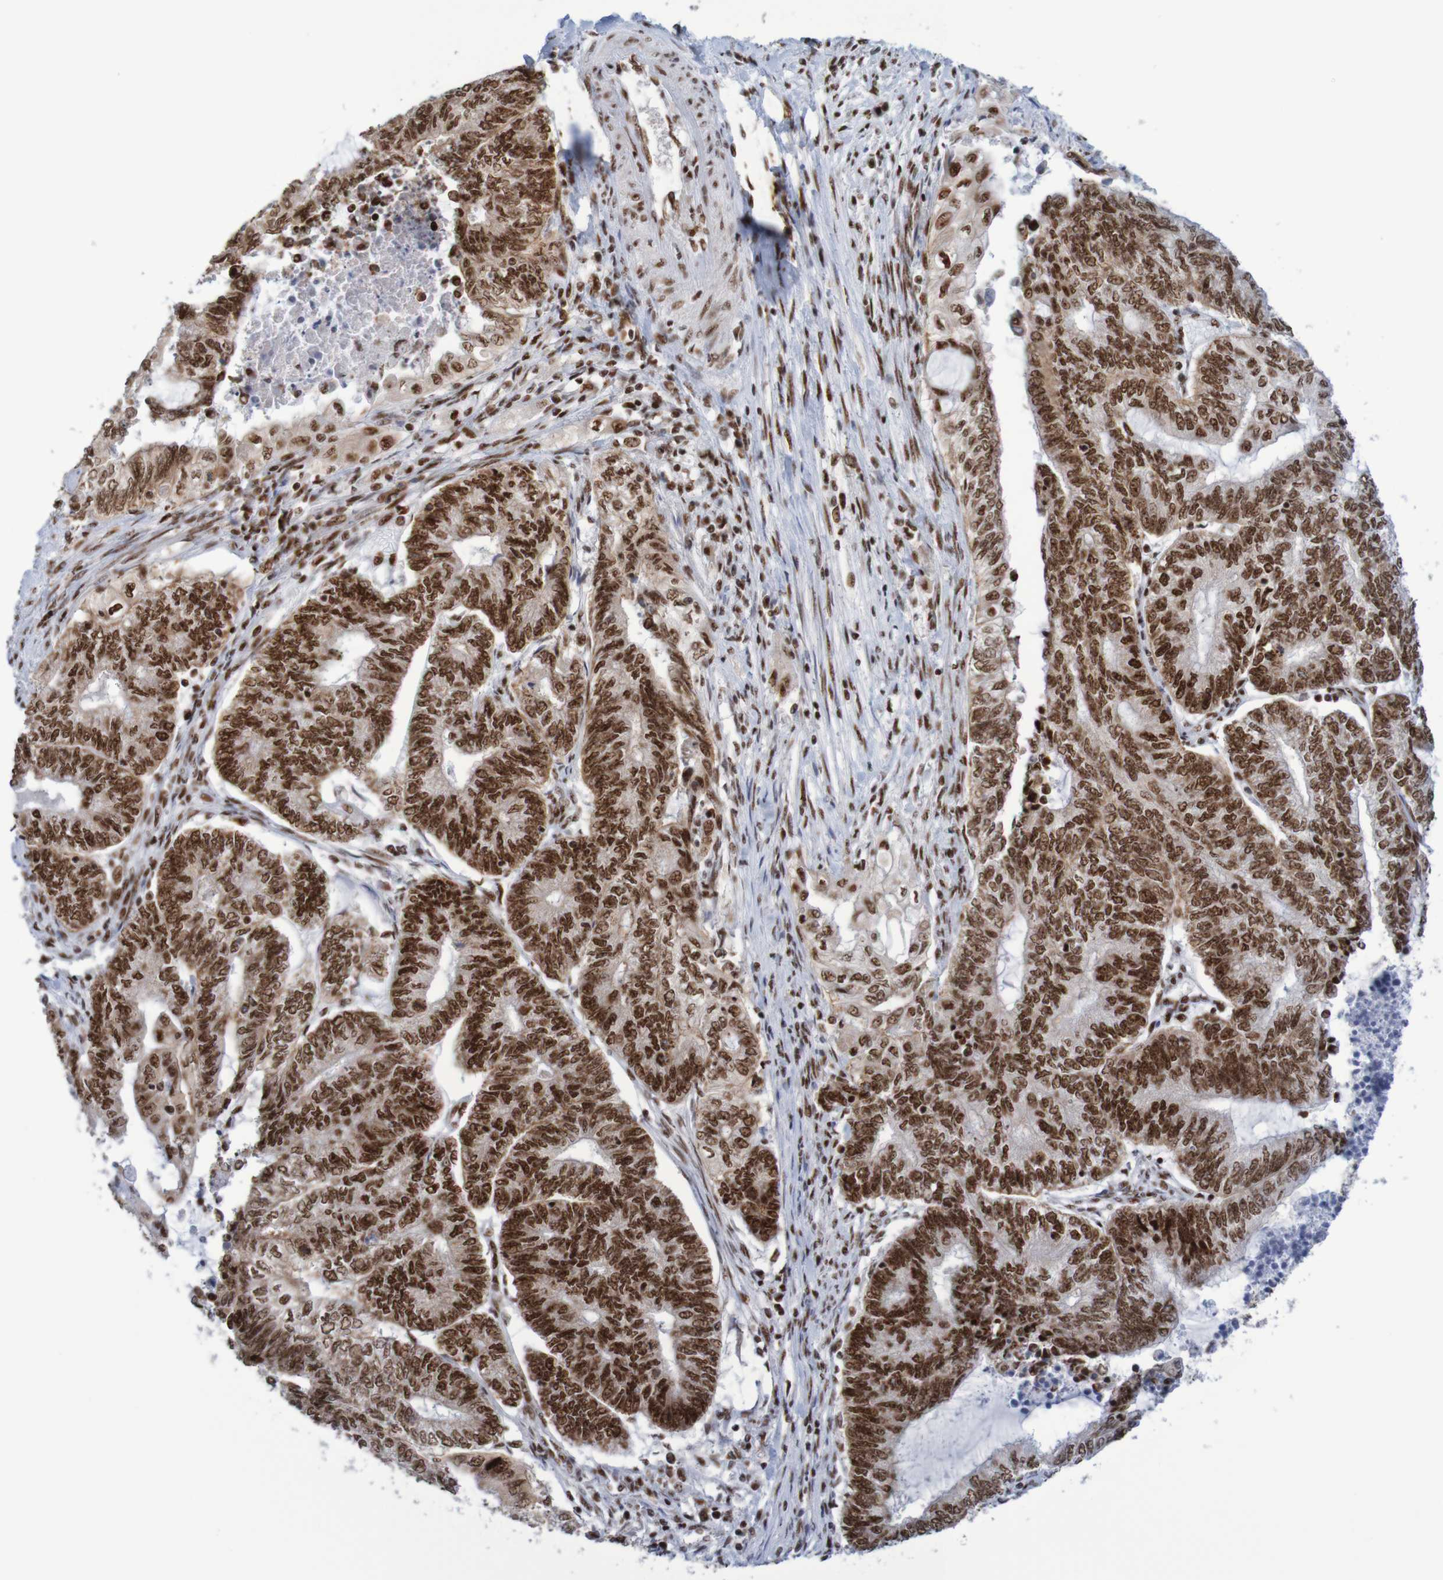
{"staining": {"intensity": "strong", "quantity": ">75%", "location": "nuclear"}, "tissue": "endometrial cancer", "cell_type": "Tumor cells", "image_type": "cancer", "snomed": [{"axis": "morphology", "description": "Adenocarcinoma, NOS"}, {"axis": "topography", "description": "Uterus"}, {"axis": "topography", "description": "Endometrium"}], "caption": "Endometrial cancer tissue demonstrates strong nuclear expression in about >75% of tumor cells, visualized by immunohistochemistry. The protein is shown in brown color, while the nuclei are stained blue.", "gene": "THRAP3", "patient": {"sex": "female", "age": 70}}